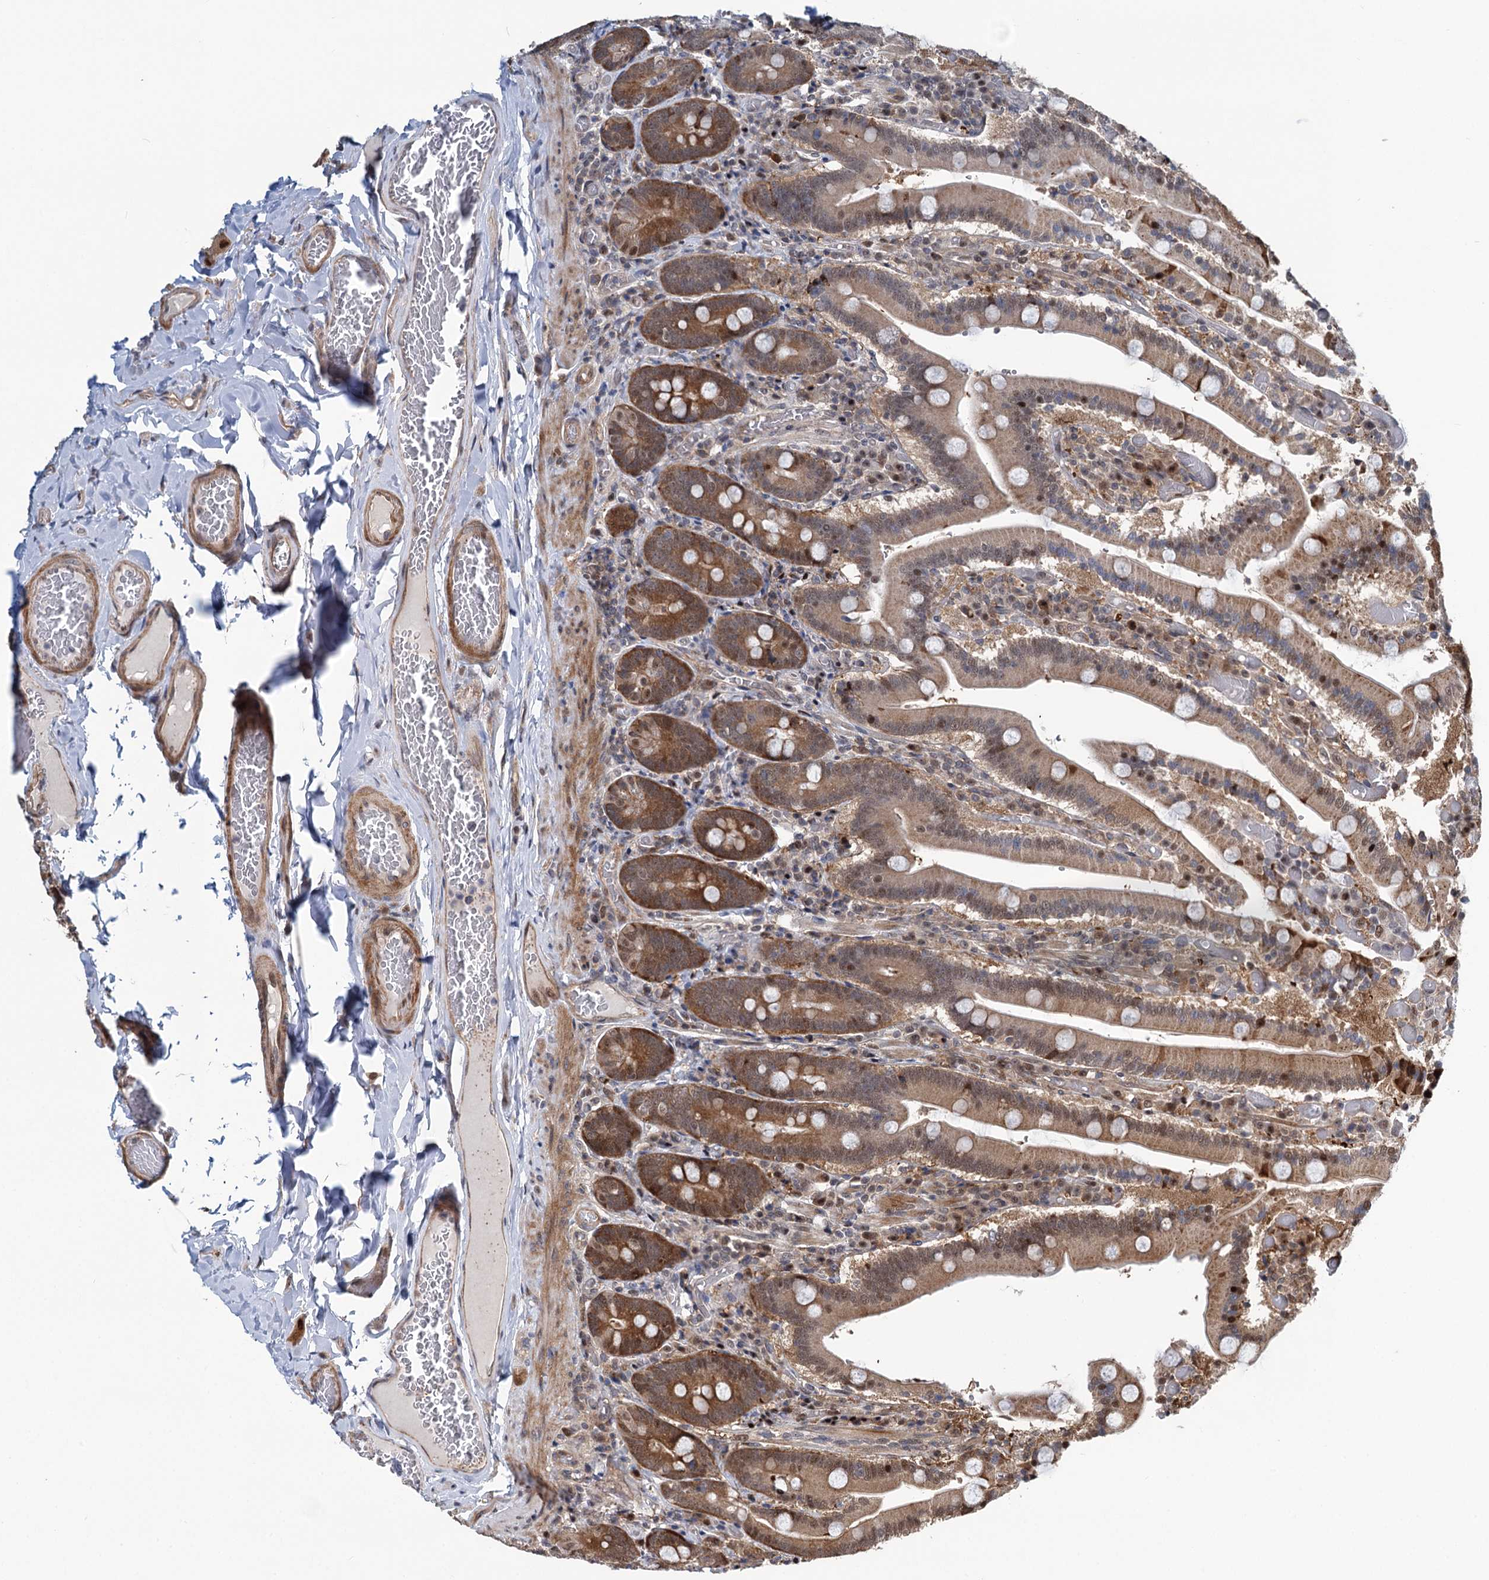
{"staining": {"intensity": "moderate", "quantity": ">75%", "location": "cytoplasmic/membranous,nuclear"}, "tissue": "duodenum", "cell_type": "Glandular cells", "image_type": "normal", "snomed": [{"axis": "morphology", "description": "Normal tissue, NOS"}, {"axis": "topography", "description": "Duodenum"}], "caption": "Duodenum stained with immunohistochemistry displays moderate cytoplasmic/membranous,nuclear positivity in about >75% of glandular cells.", "gene": "GPBP1", "patient": {"sex": "female", "age": 62}}